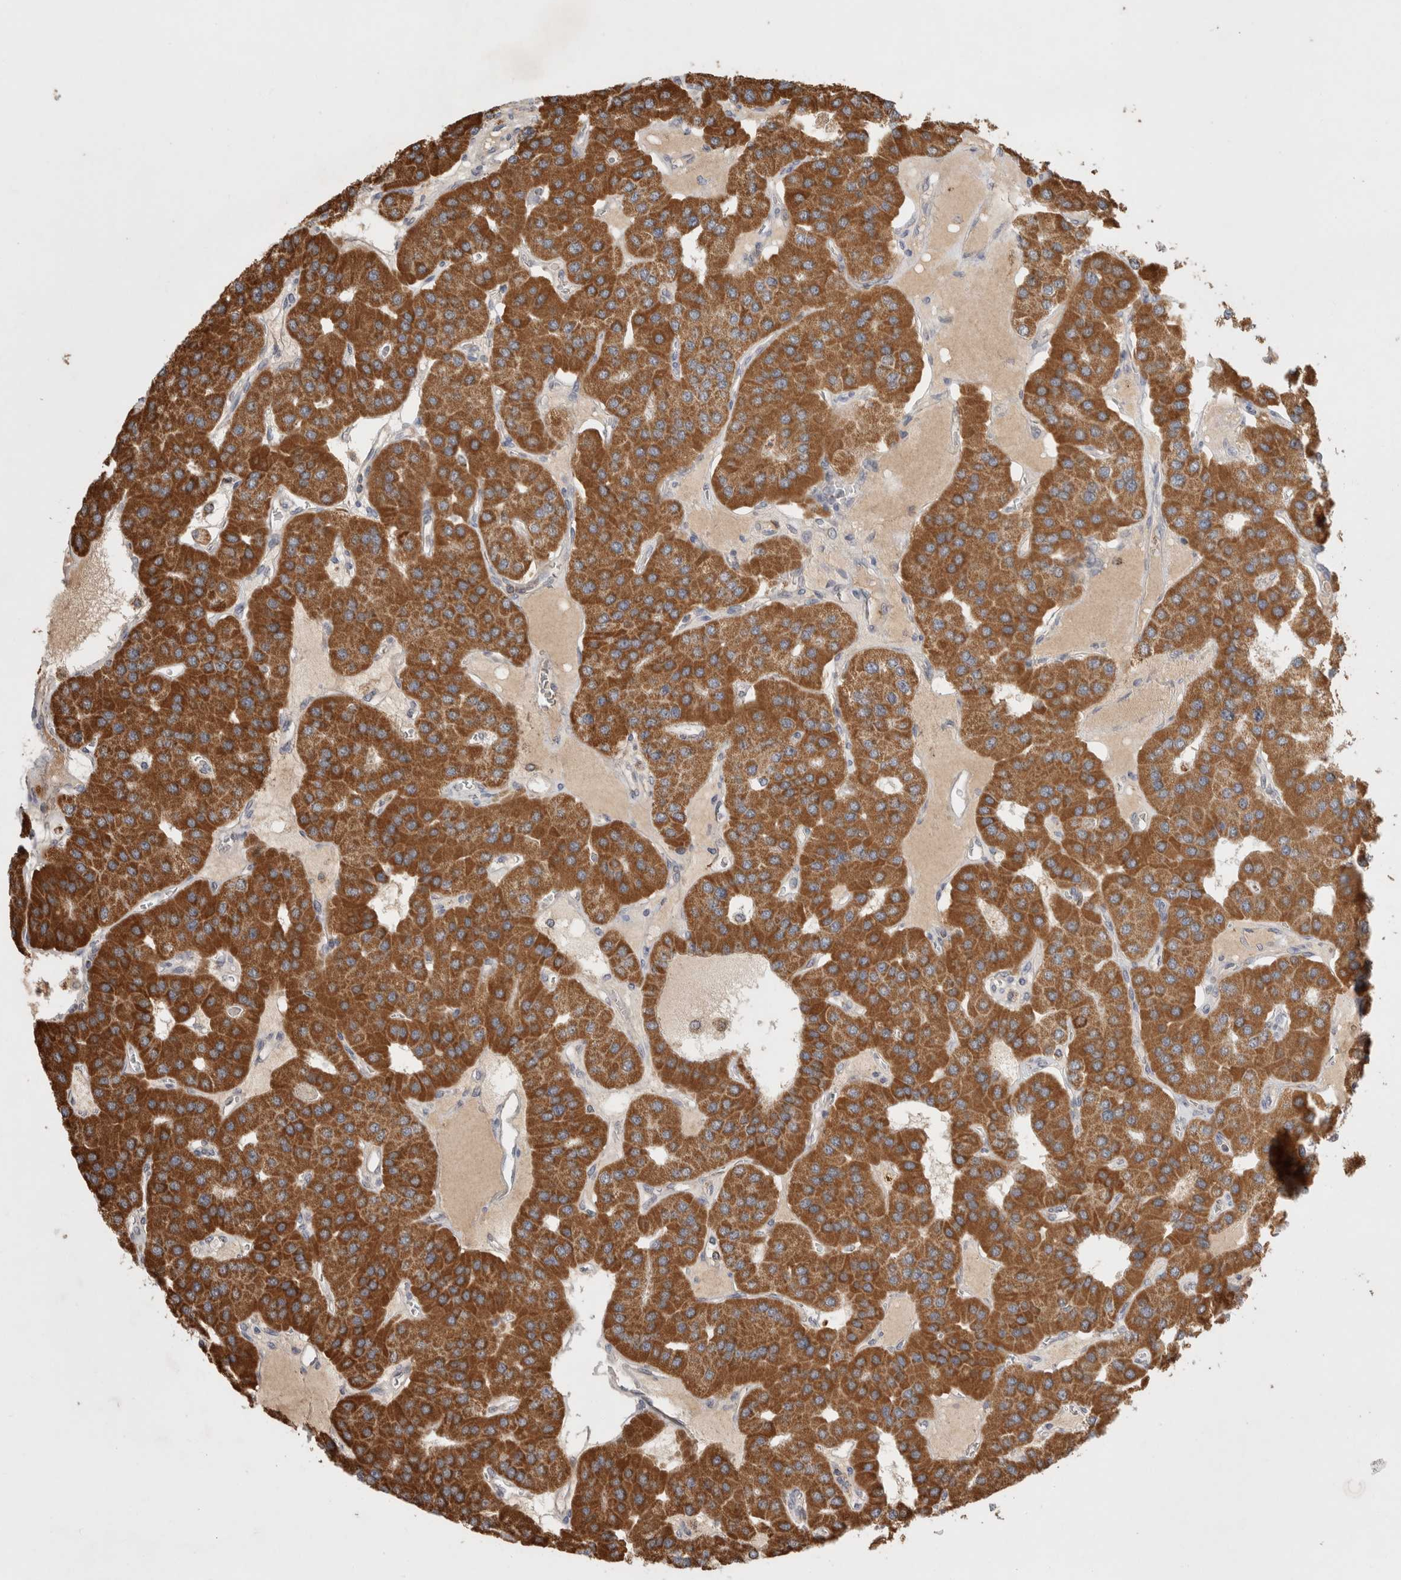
{"staining": {"intensity": "strong", "quantity": ">75%", "location": "cytoplasmic/membranous"}, "tissue": "parathyroid gland", "cell_type": "Glandular cells", "image_type": "normal", "snomed": [{"axis": "morphology", "description": "Normal tissue, NOS"}, {"axis": "morphology", "description": "Adenoma, NOS"}, {"axis": "topography", "description": "Parathyroid gland"}], "caption": "Benign parathyroid gland demonstrates strong cytoplasmic/membranous expression in about >75% of glandular cells, visualized by immunohistochemistry. (IHC, brightfield microscopy, high magnification).", "gene": "HROB", "patient": {"sex": "female", "age": 86}}